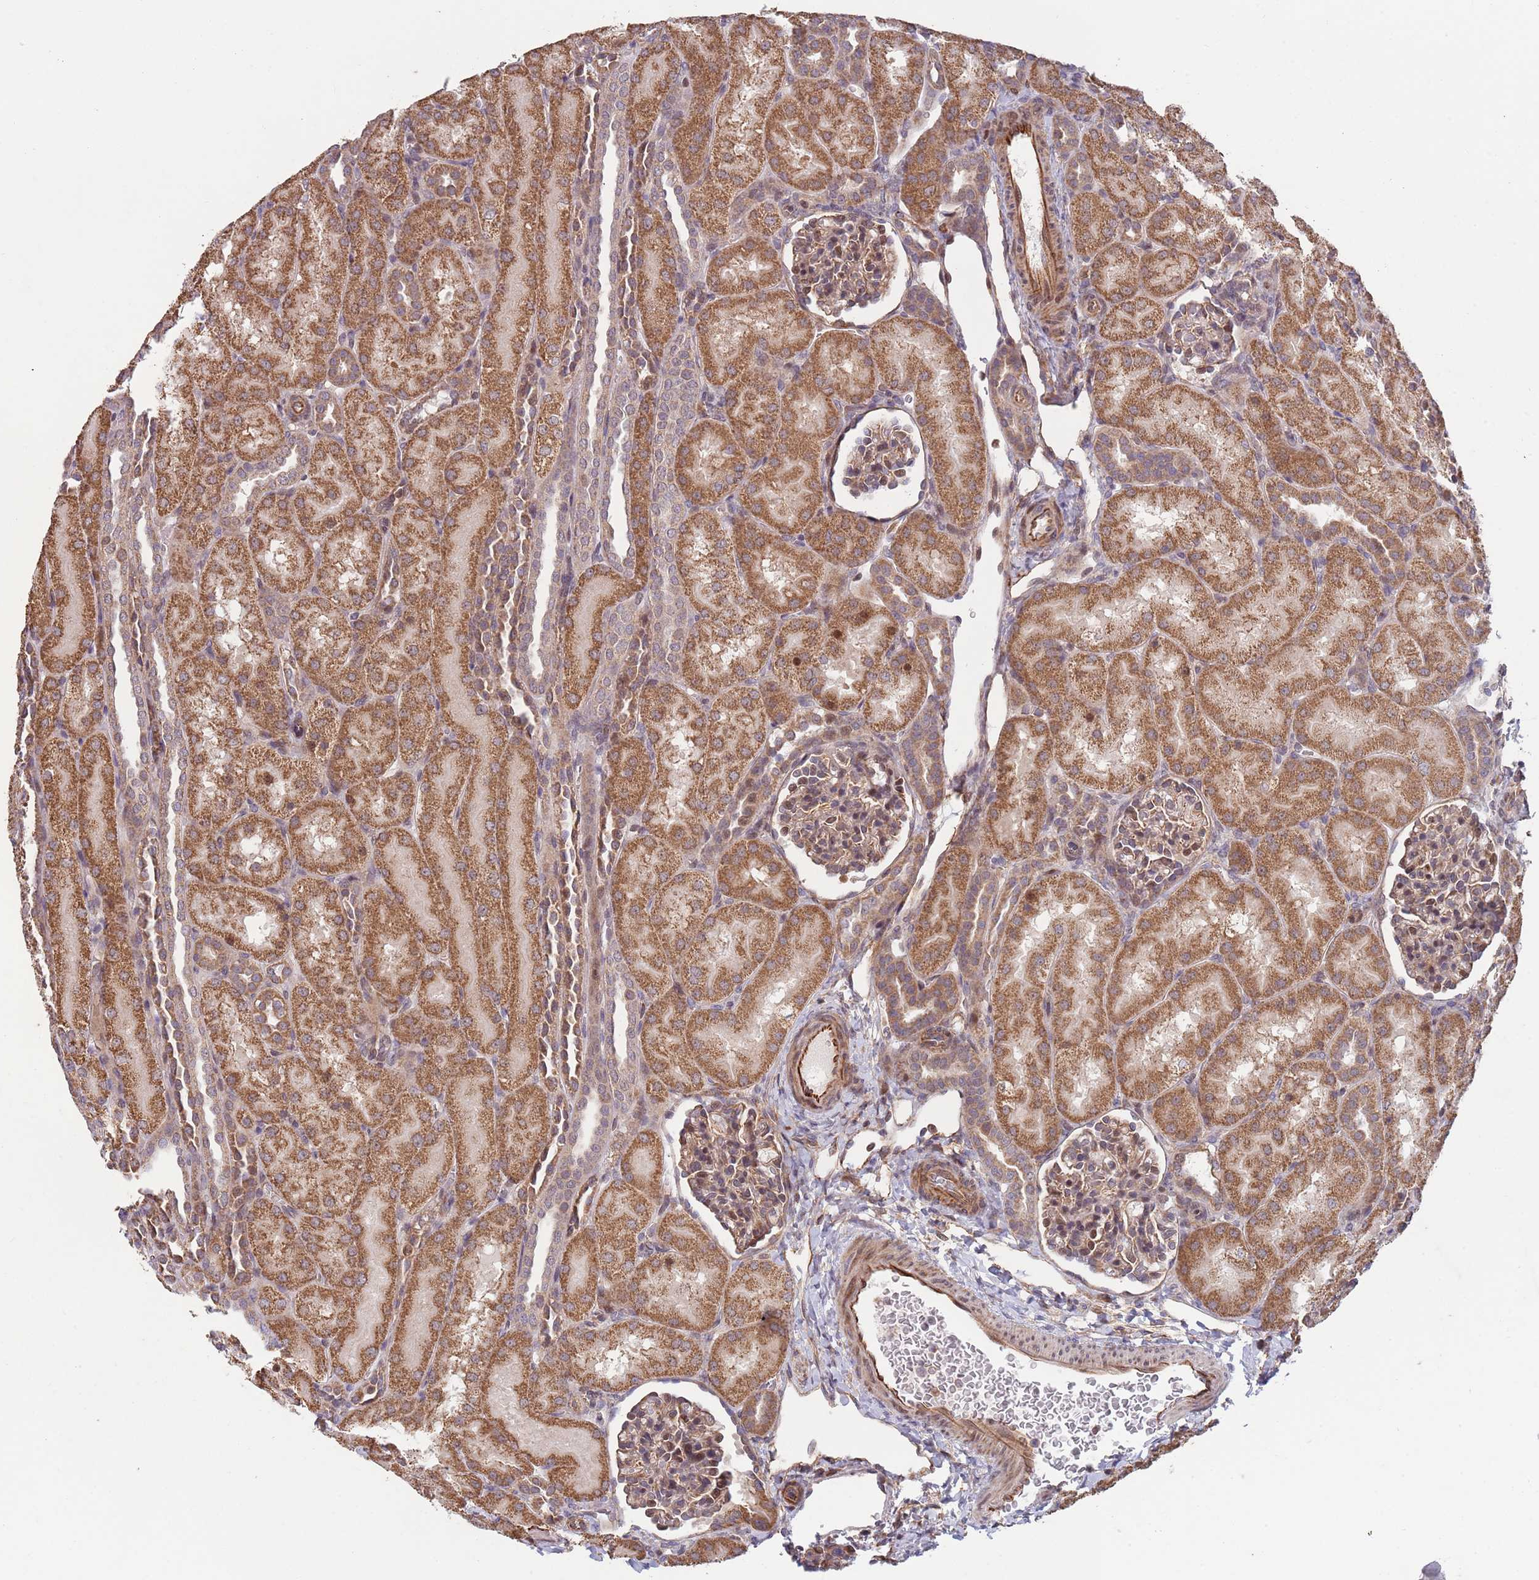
{"staining": {"intensity": "moderate", "quantity": ">75%", "location": "cytoplasmic/membranous,nuclear"}, "tissue": "kidney", "cell_type": "Cells in glomeruli", "image_type": "normal", "snomed": [{"axis": "morphology", "description": "Normal tissue, NOS"}, {"axis": "topography", "description": "Kidney"}], "caption": "Immunohistochemistry (IHC) photomicrograph of unremarkable kidney stained for a protein (brown), which demonstrates medium levels of moderate cytoplasmic/membranous,nuclear staining in about >75% of cells in glomeruli.", "gene": "CHD9", "patient": {"sex": "male", "age": 1}}